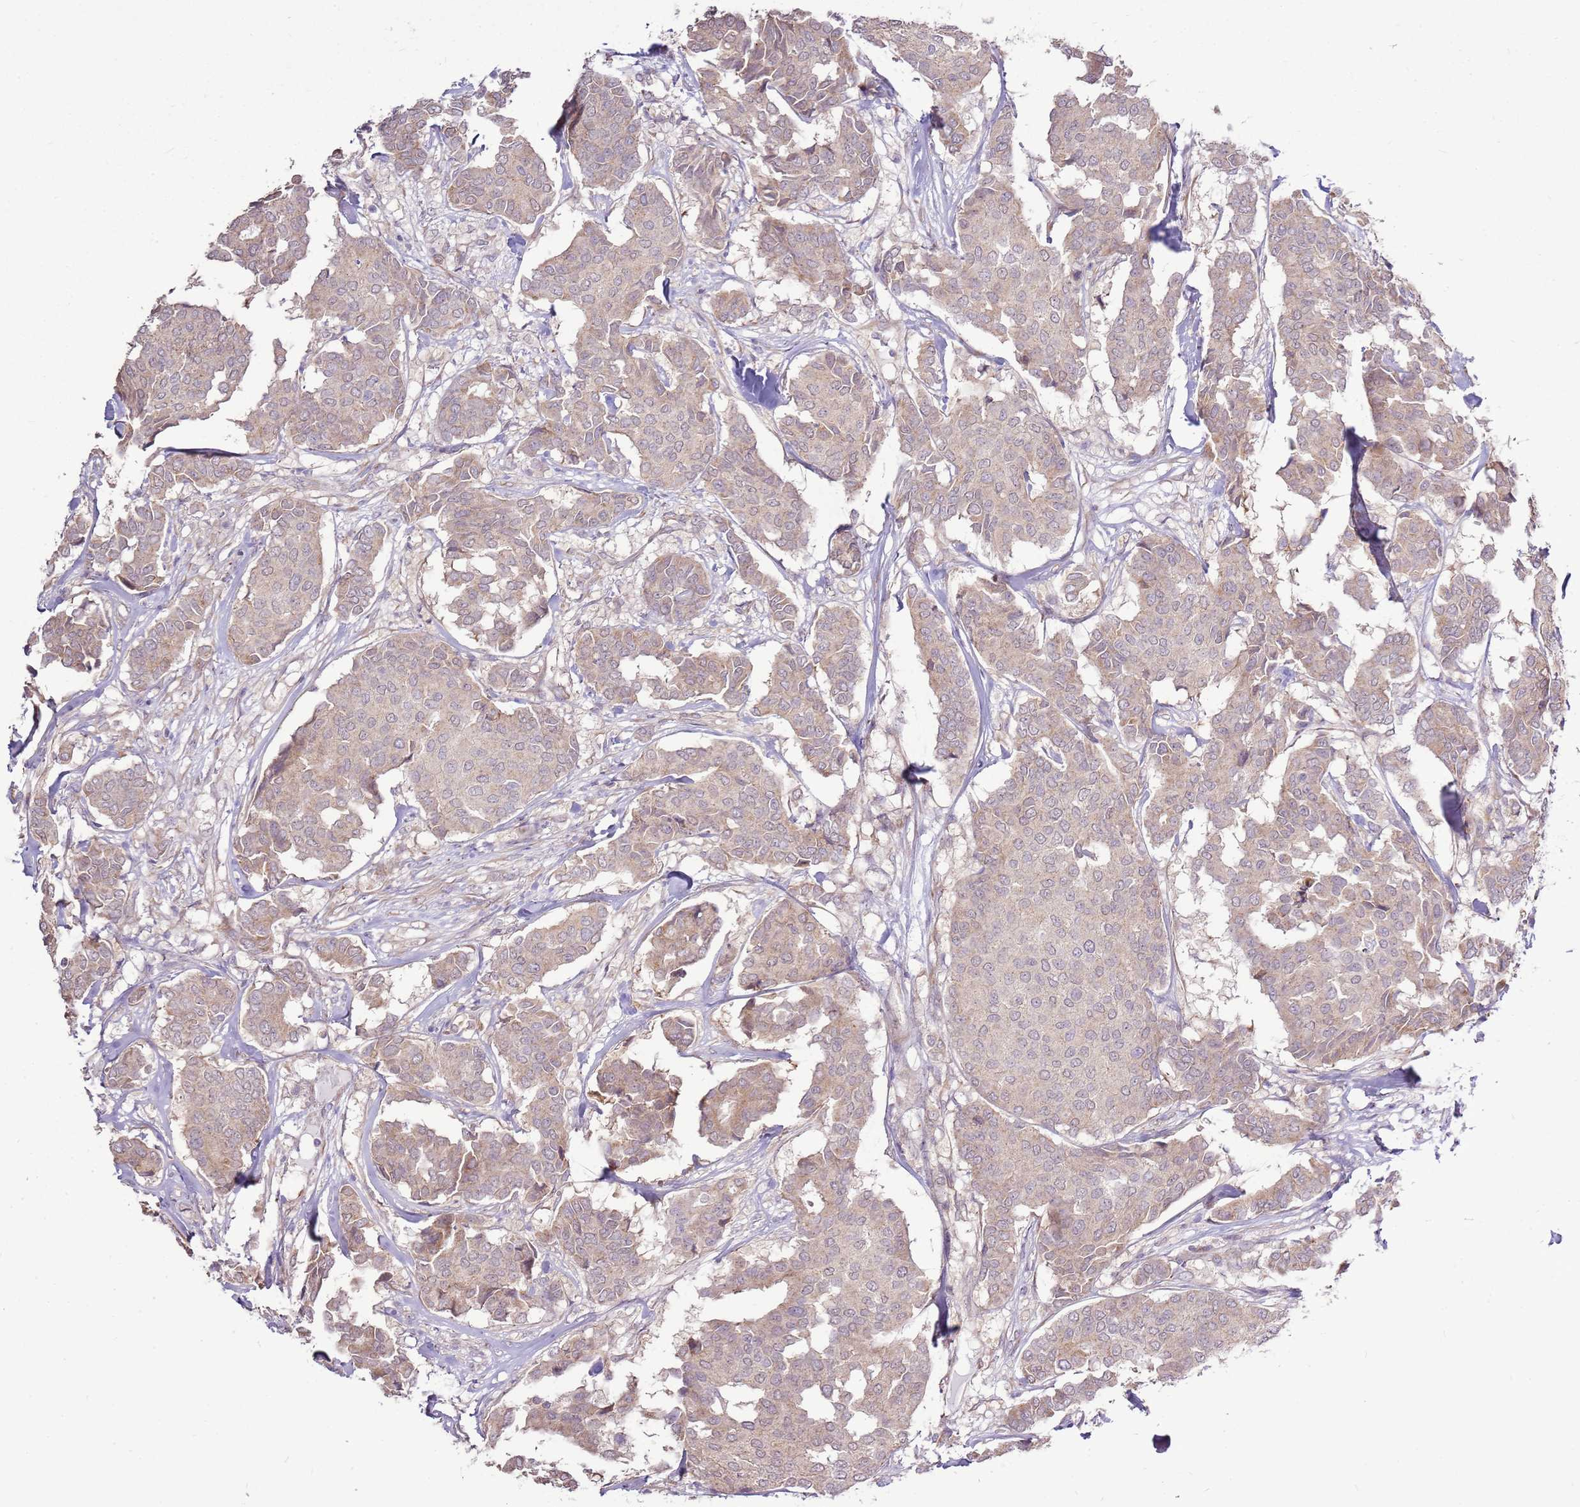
{"staining": {"intensity": "weak", "quantity": "25%-75%", "location": "cytoplasmic/membranous"}, "tissue": "breast cancer", "cell_type": "Tumor cells", "image_type": "cancer", "snomed": [{"axis": "morphology", "description": "Duct carcinoma"}, {"axis": "topography", "description": "Breast"}], "caption": "The image exhibits staining of infiltrating ductal carcinoma (breast), revealing weak cytoplasmic/membranous protein expression (brown color) within tumor cells.", "gene": "UGGT2", "patient": {"sex": "female", "age": 75}}